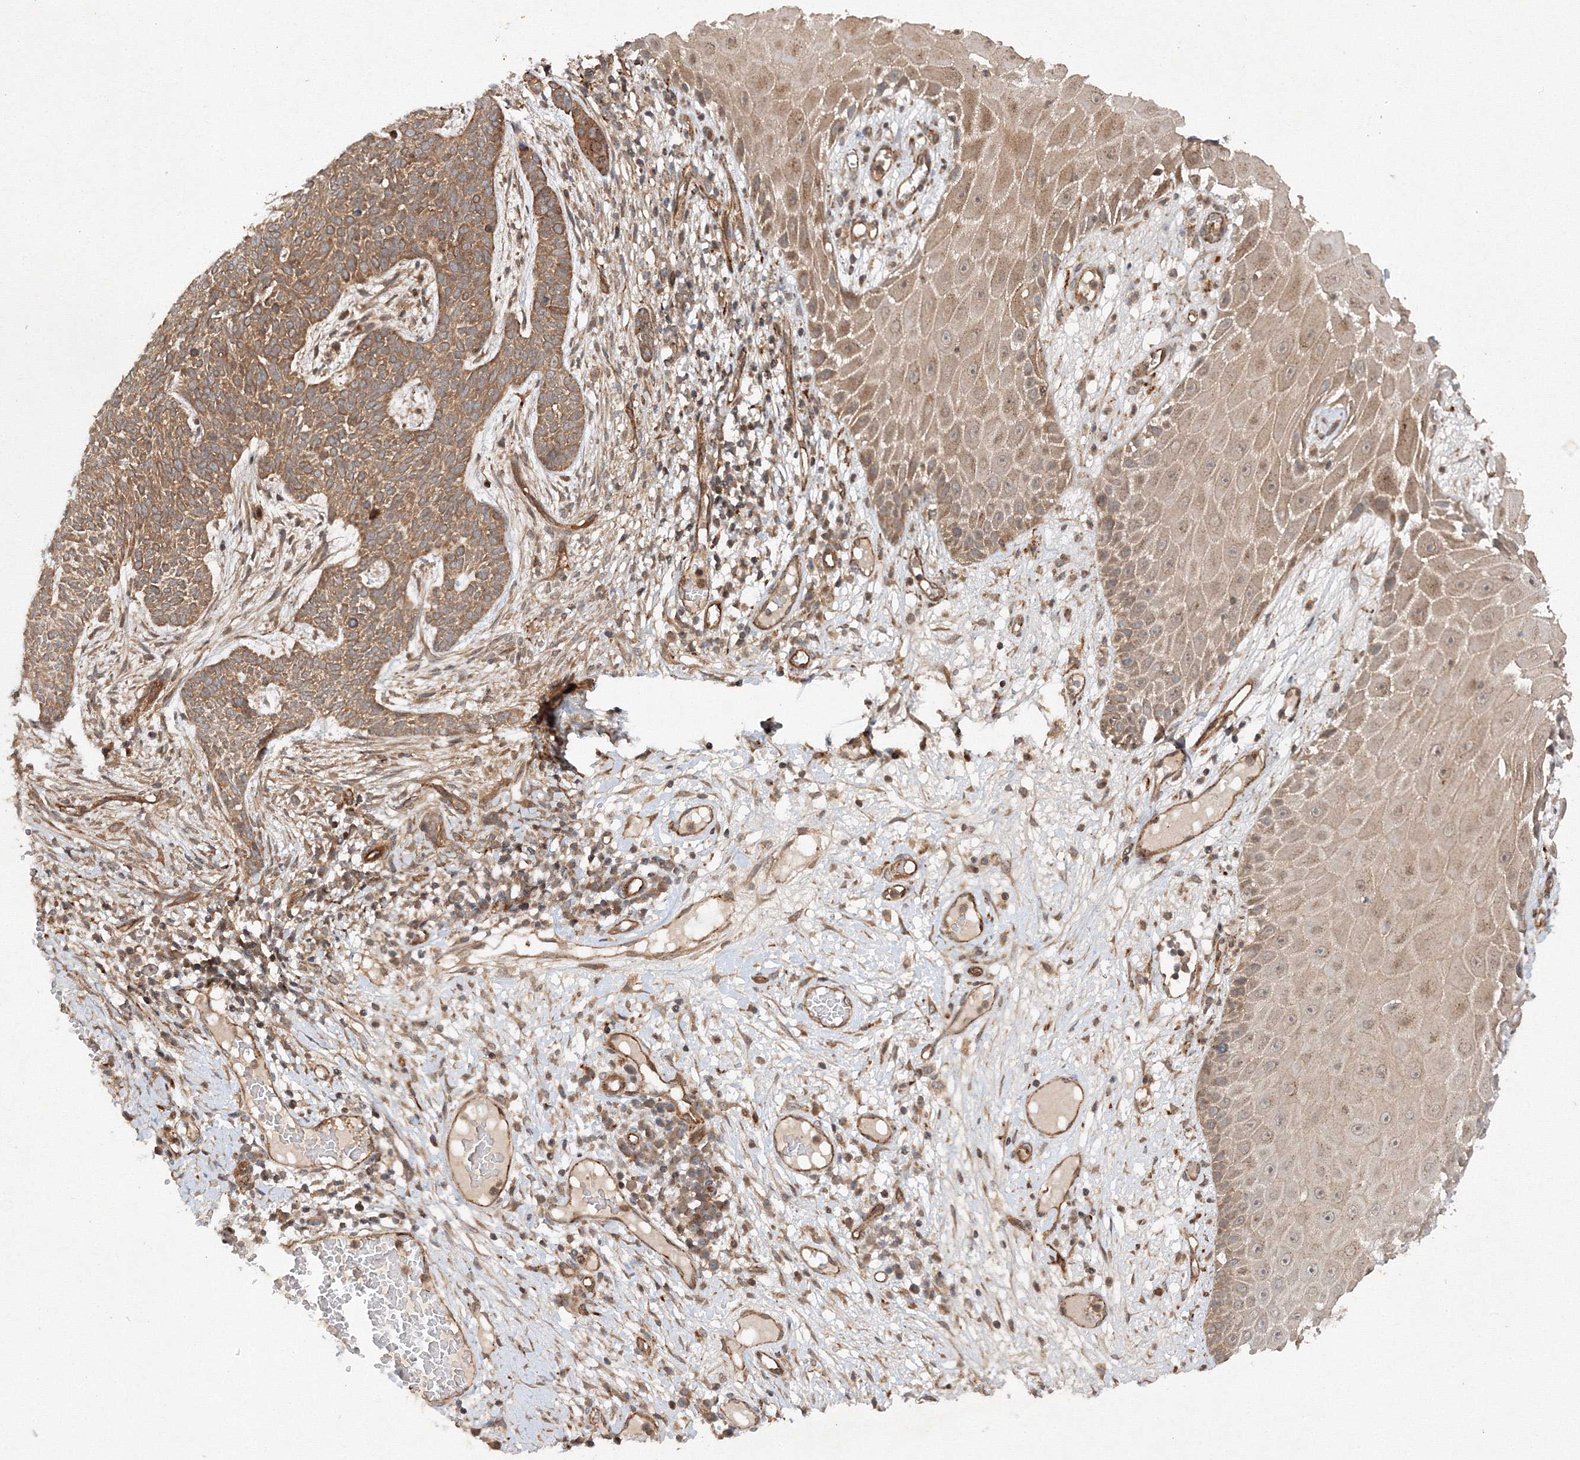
{"staining": {"intensity": "moderate", "quantity": ">75%", "location": "cytoplasmic/membranous"}, "tissue": "skin cancer", "cell_type": "Tumor cells", "image_type": "cancer", "snomed": [{"axis": "morphology", "description": "Normal tissue, NOS"}, {"axis": "morphology", "description": "Basal cell carcinoma"}, {"axis": "topography", "description": "Skin"}], "caption": "Human skin basal cell carcinoma stained with a brown dye shows moderate cytoplasmic/membranous positive positivity in about >75% of tumor cells.", "gene": "DCTD", "patient": {"sex": "male", "age": 64}}